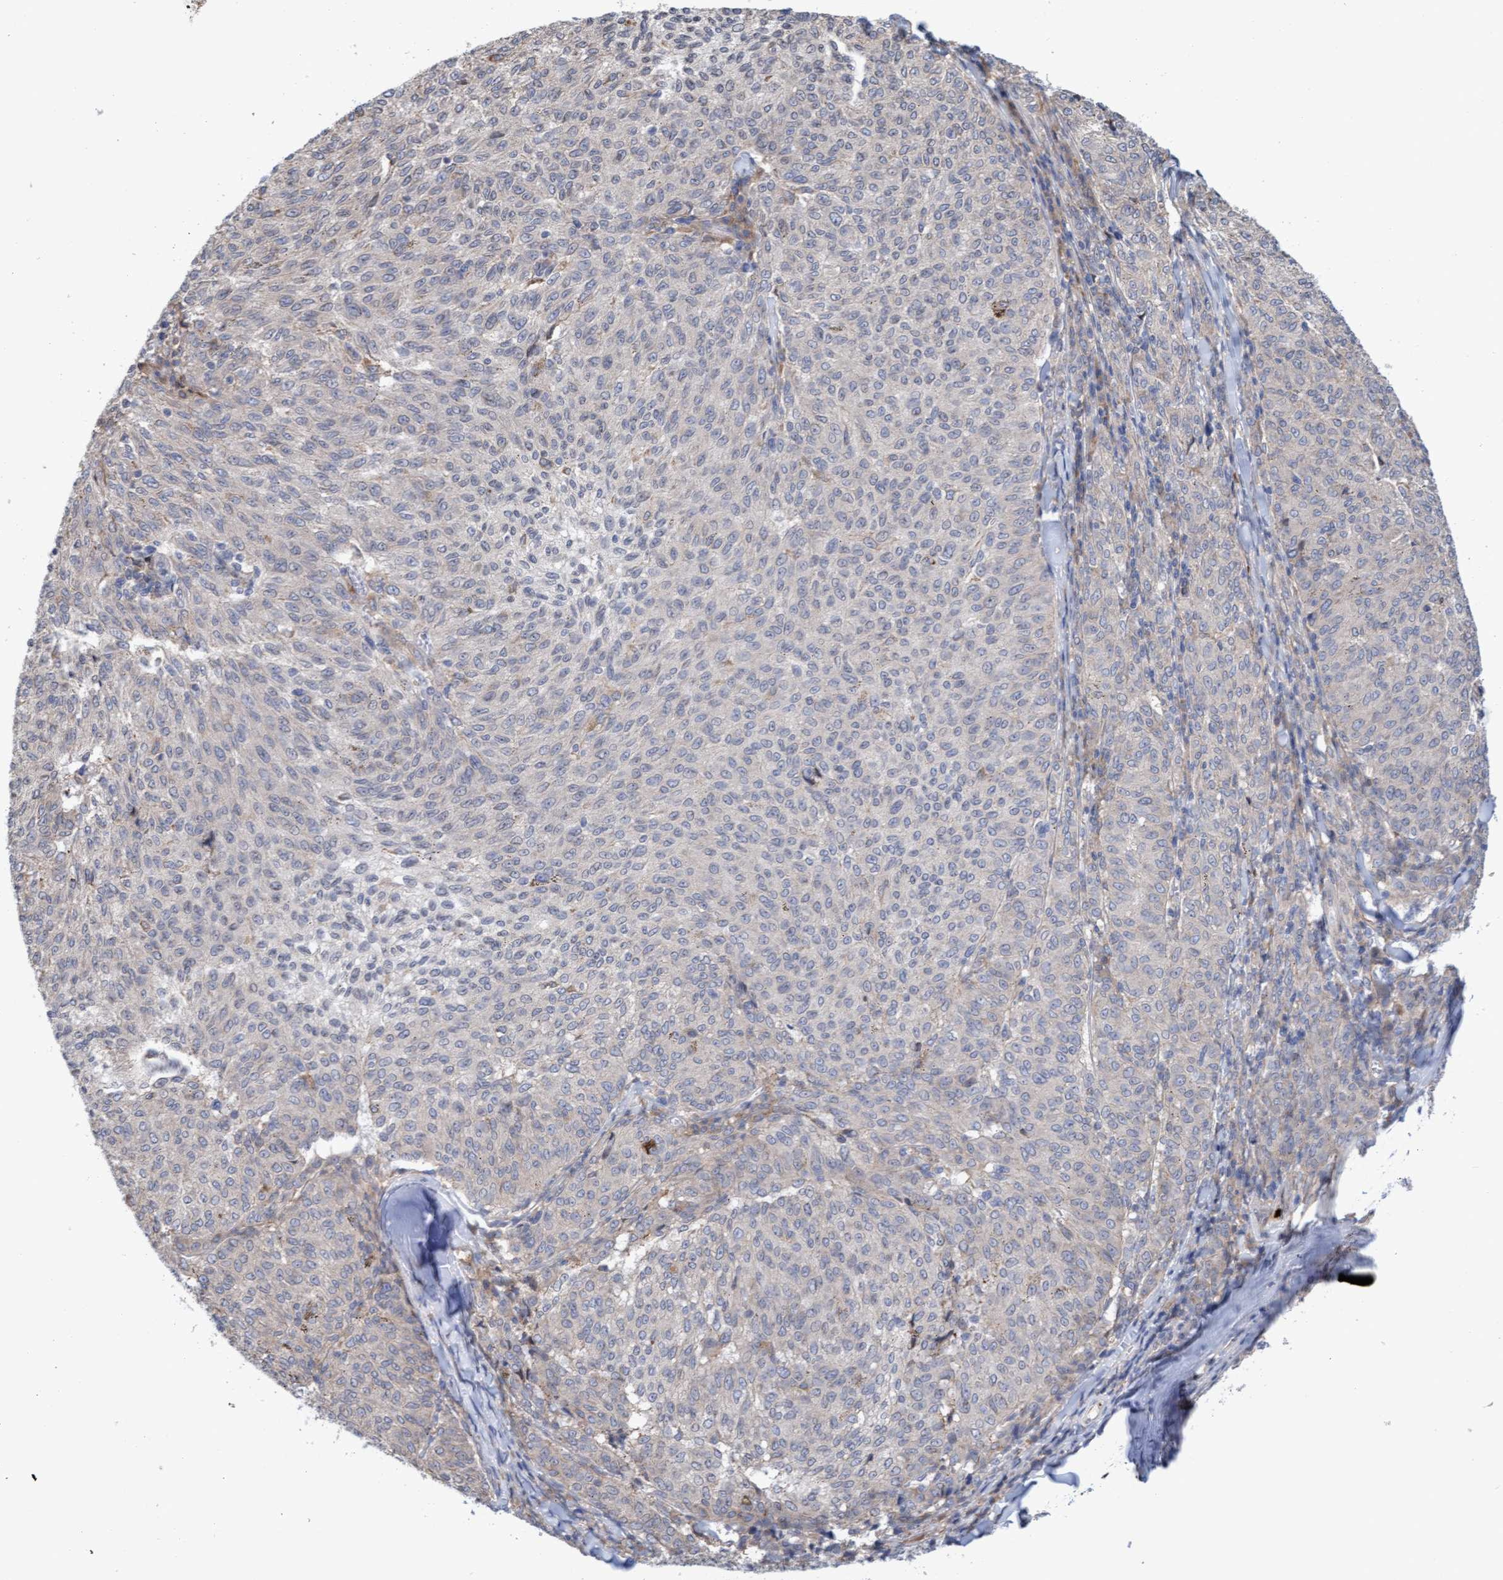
{"staining": {"intensity": "negative", "quantity": "none", "location": "none"}, "tissue": "melanoma", "cell_type": "Tumor cells", "image_type": "cancer", "snomed": [{"axis": "morphology", "description": "Malignant melanoma, NOS"}, {"axis": "topography", "description": "Skin"}], "caption": "Immunohistochemistry (IHC) image of malignant melanoma stained for a protein (brown), which displays no staining in tumor cells. (Stains: DAB (3,3'-diaminobenzidine) immunohistochemistry with hematoxylin counter stain, Microscopy: brightfield microscopy at high magnification).", "gene": "MMP8", "patient": {"sex": "female", "age": 72}}